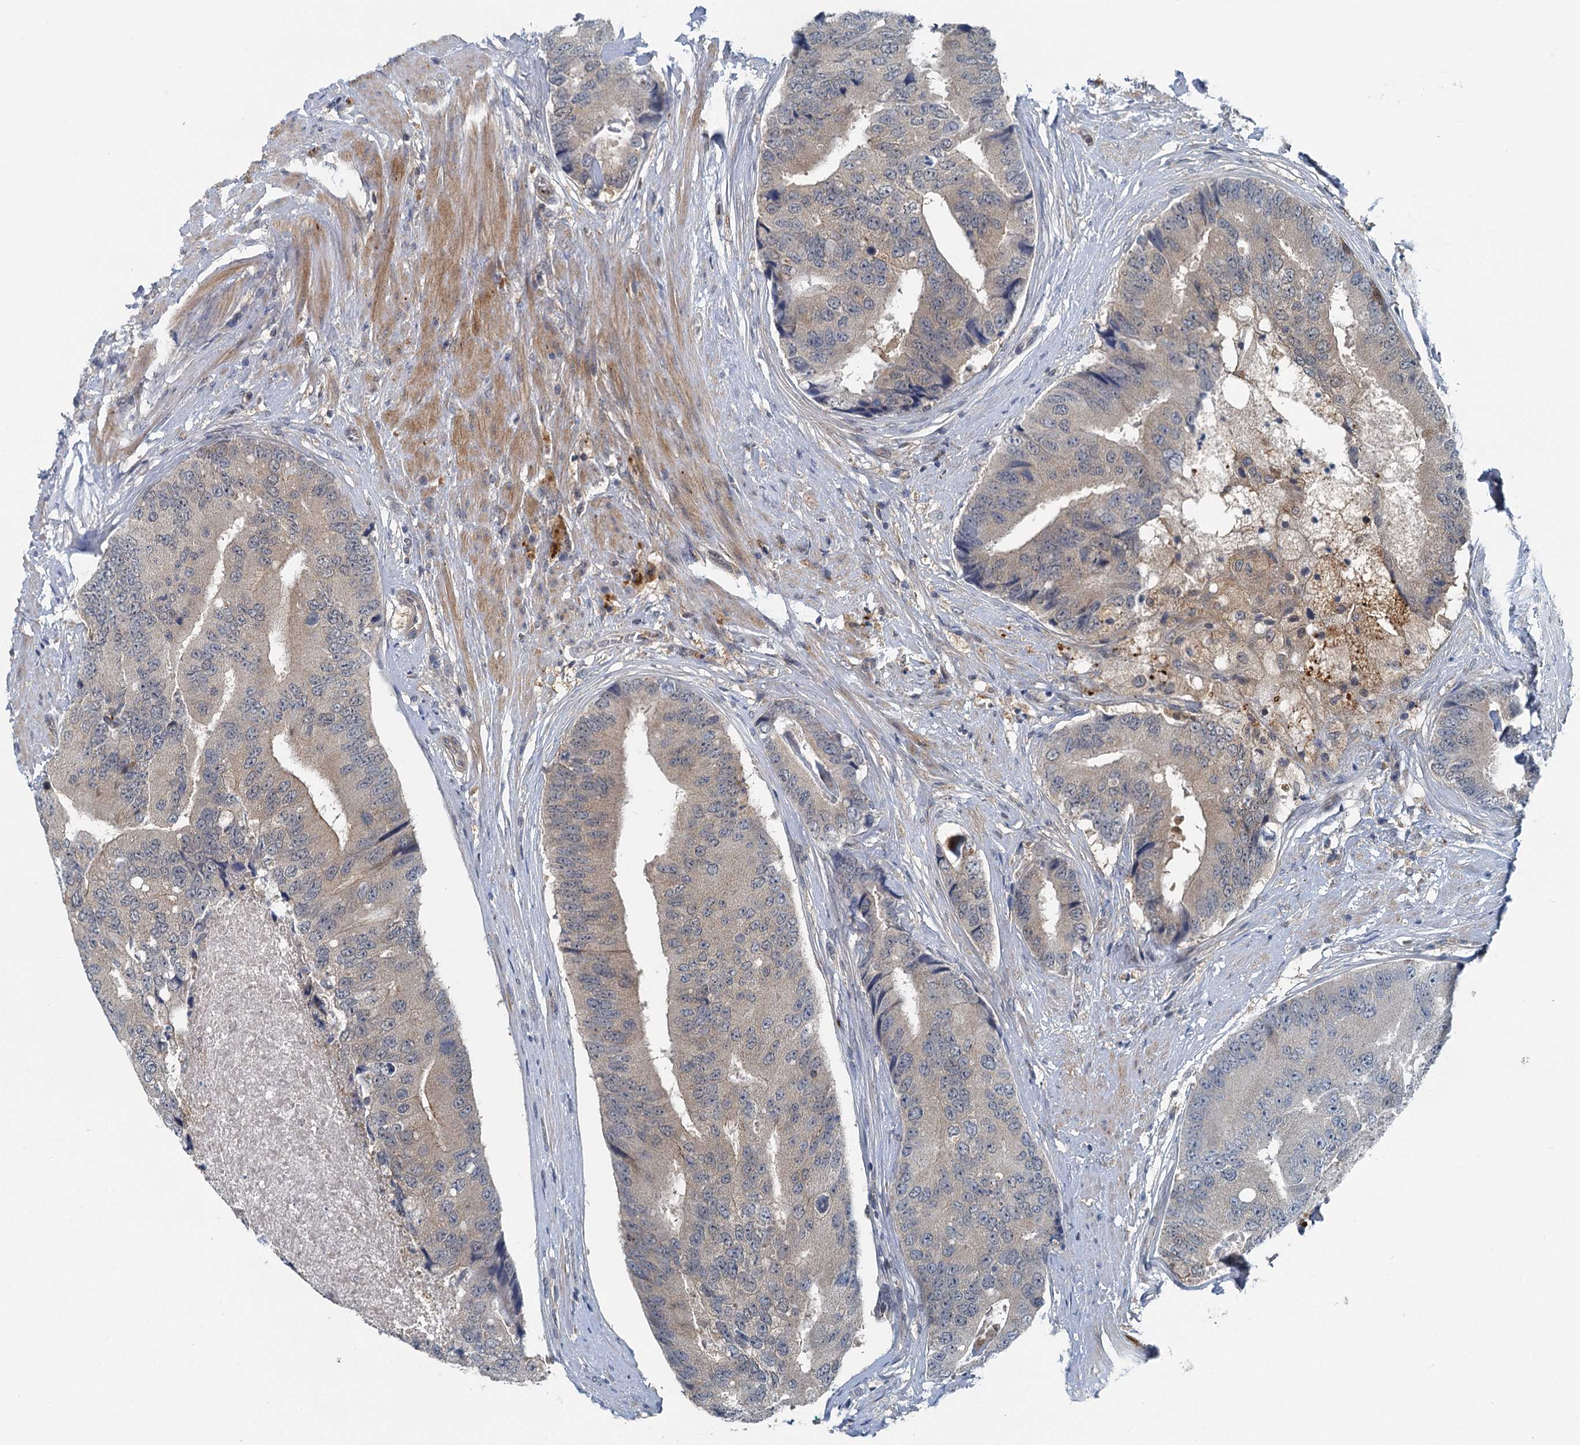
{"staining": {"intensity": "weak", "quantity": "25%-75%", "location": "cytoplasmic/membranous"}, "tissue": "prostate cancer", "cell_type": "Tumor cells", "image_type": "cancer", "snomed": [{"axis": "morphology", "description": "Adenocarcinoma, High grade"}, {"axis": "topography", "description": "Prostate"}], "caption": "Immunohistochemical staining of human high-grade adenocarcinoma (prostate) displays low levels of weak cytoplasmic/membranous protein expression in approximately 25%-75% of tumor cells.", "gene": "GCLM", "patient": {"sex": "male", "age": 70}}